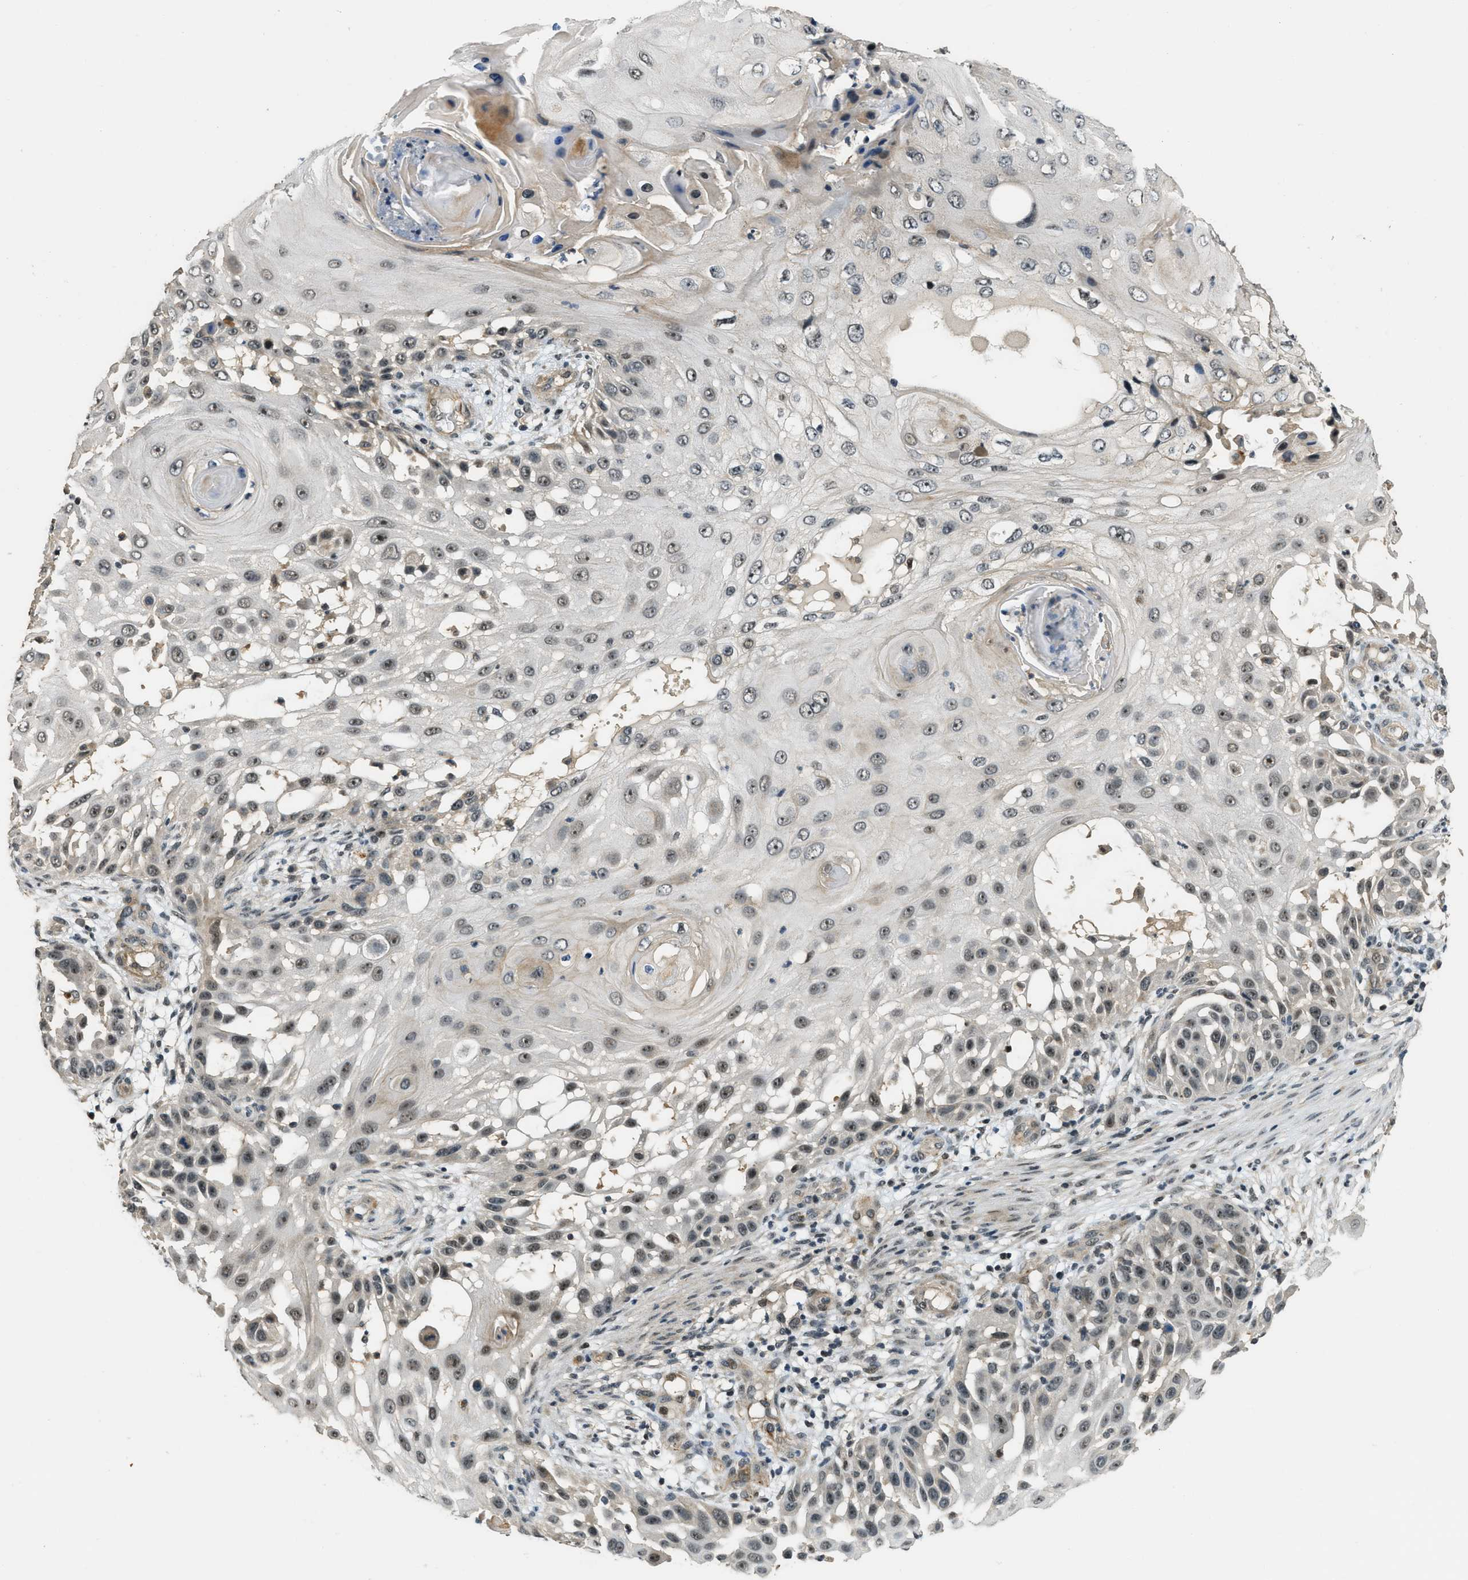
{"staining": {"intensity": "weak", "quantity": ">75%", "location": "nuclear"}, "tissue": "skin cancer", "cell_type": "Tumor cells", "image_type": "cancer", "snomed": [{"axis": "morphology", "description": "Squamous cell carcinoma, NOS"}, {"axis": "topography", "description": "Skin"}], "caption": "IHC image of neoplastic tissue: human skin cancer (squamous cell carcinoma) stained using IHC reveals low levels of weak protein expression localized specifically in the nuclear of tumor cells, appearing as a nuclear brown color.", "gene": "MED21", "patient": {"sex": "female", "age": 44}}